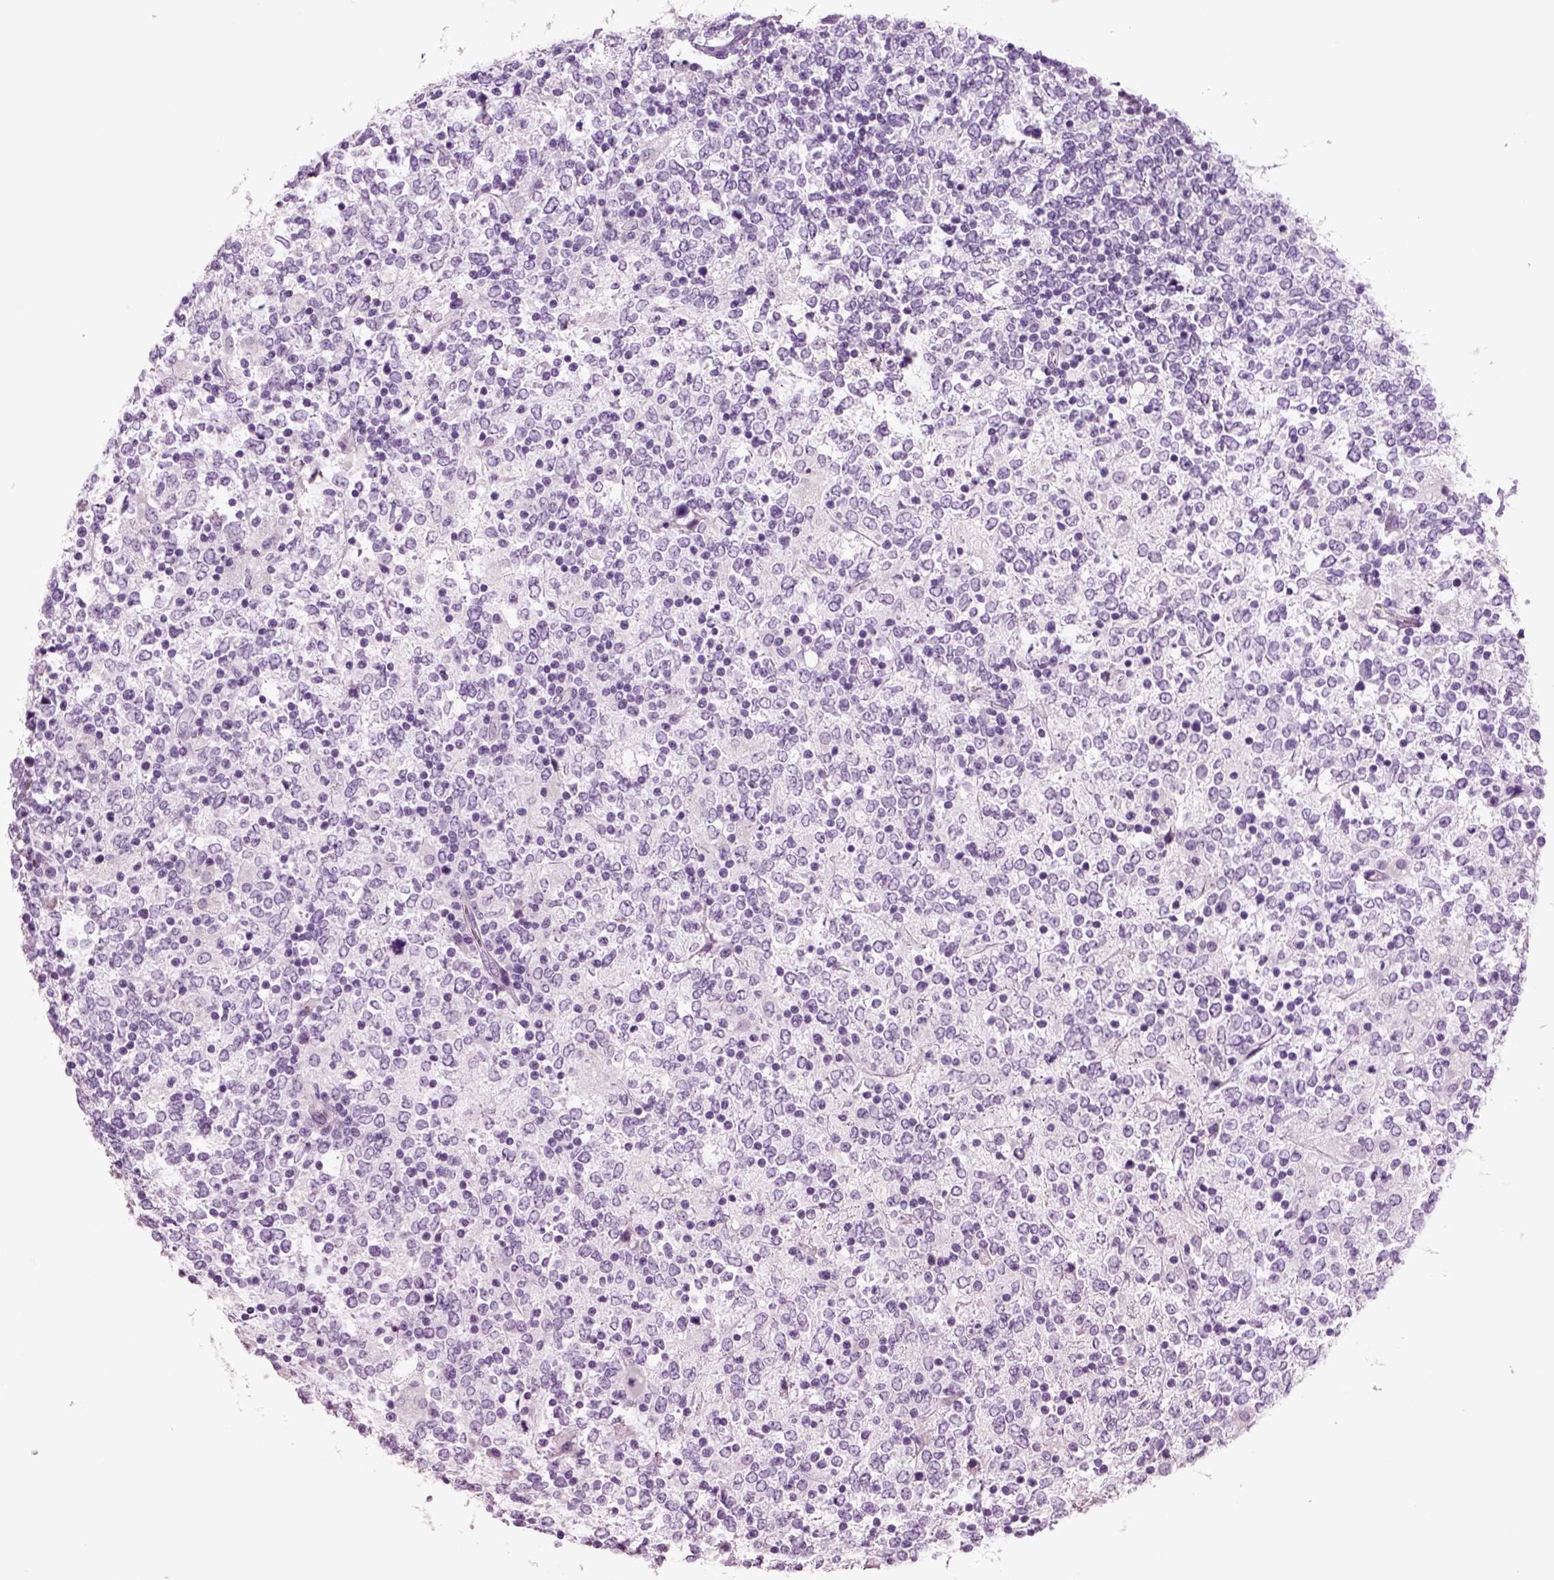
{"staining": {"intensity": "negative", "quantity": "none", "location": "none"}, "tissue": "lymphoma", "cell_type": "Tumor cells", "image_type": "cancer", "snomed": [{"axis": "morphology", "description": "Malignant lymphoma, non-Hodgkin's type, High grade"}, {"axis": "topography", "description": "Lymph node"}], "caption": "High magnification brightfield microscopy of lymphoma stained with DAB (3,3'-diaminobenzidine) (brown) and counterstained with hematoxylin (blue): tumor cells show no significant expression.", "gene": "CRABP1", "patient": {"sex": "female", "age": 84}}